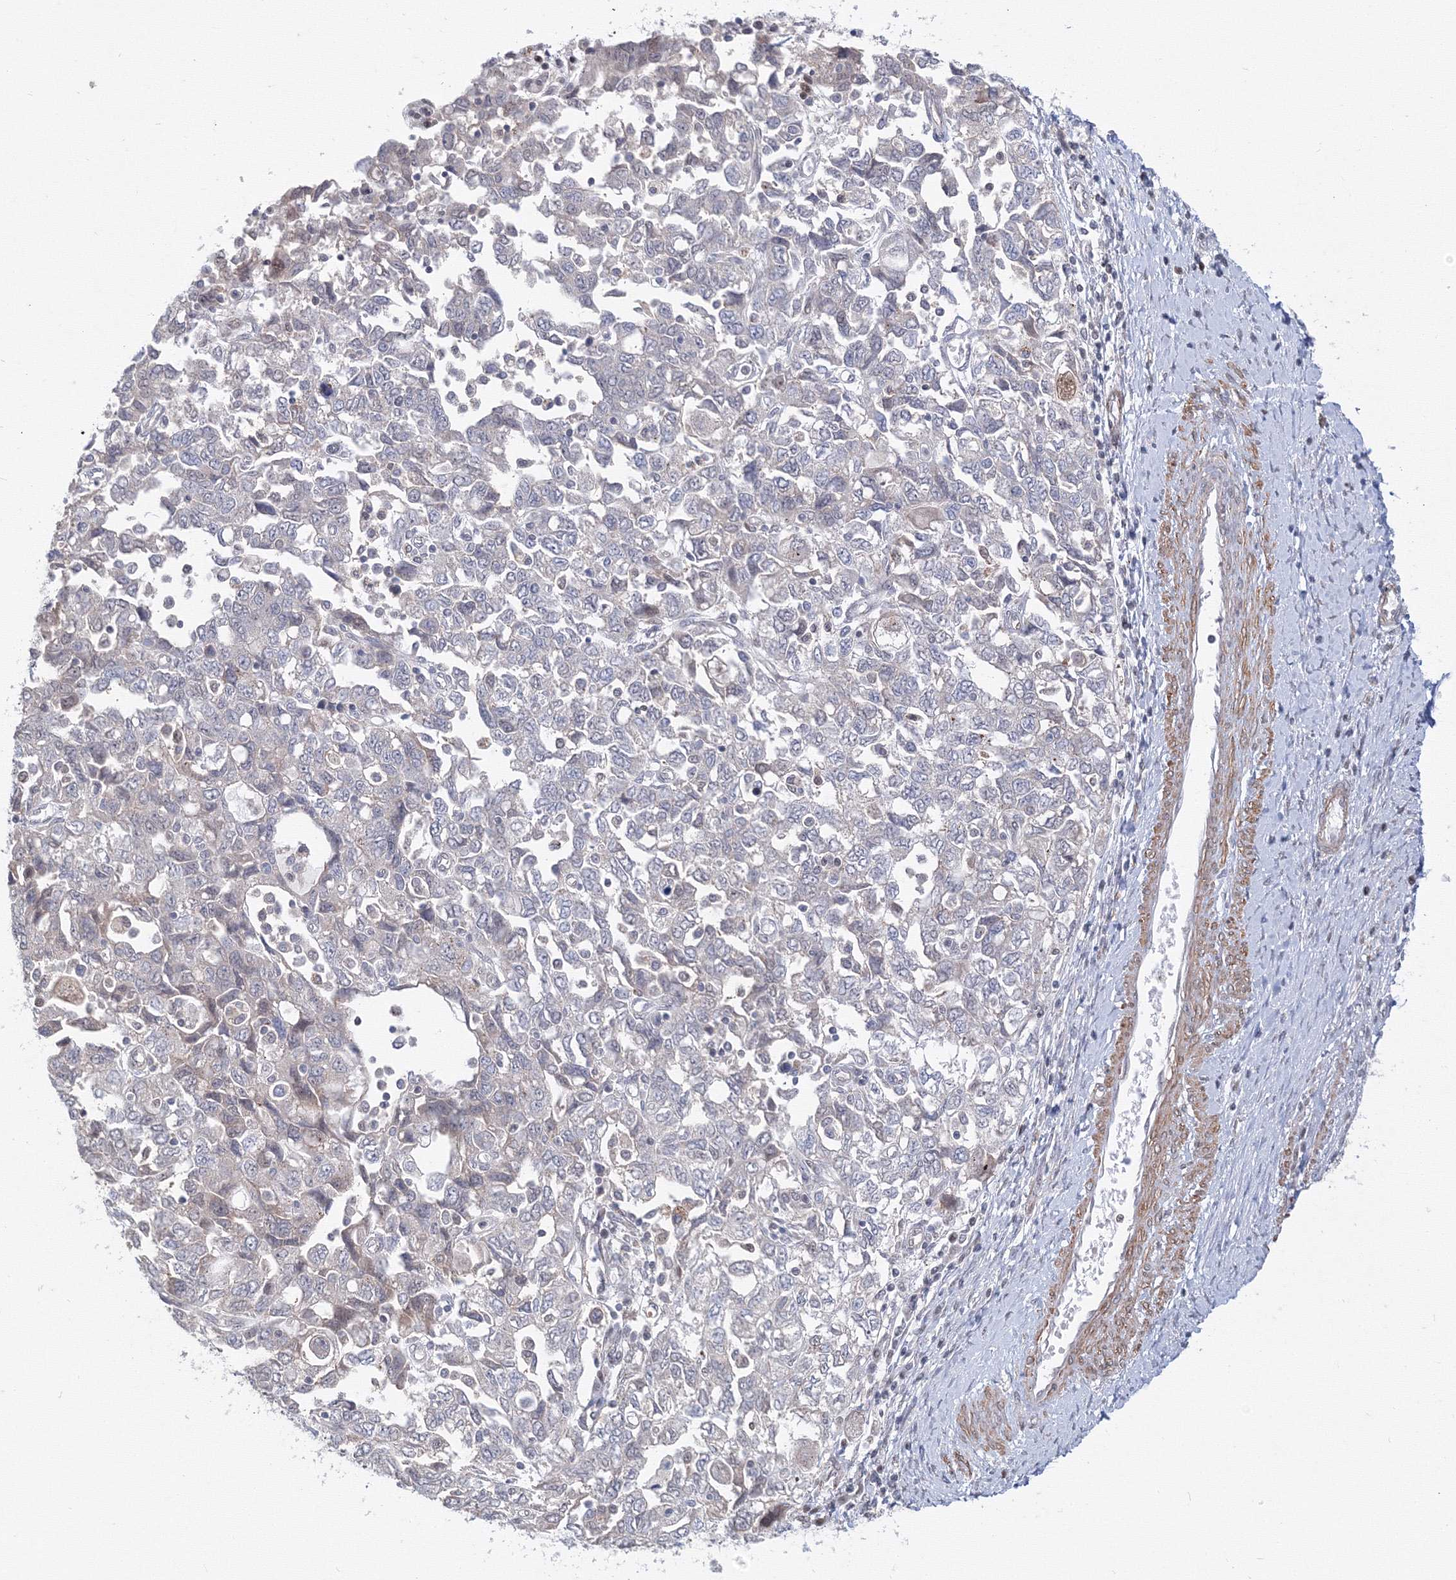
{"staining": {"intensity": "negative", "quantity": "none", "location": "none"}, "tissue": "ovarian cancer", "cell_type": "Tumor cells", "image_type": "cancer", "snomed": [{"axis": "morphology", "description": "Carcinoma, NOS"}, {"axis": "morphology", "description": "Cystadenocarcinoma, serous, NOS"}, {"axis": "topography", "description": "Ovary"}], "caption": "Ovarian cancer (serous cystadenocarcinoma) was stained to show a protein in brown. There is no significant staining in tumor cells.", "gene": "ARHGAP21", "patient": {"sex": "female", "age": 69}}